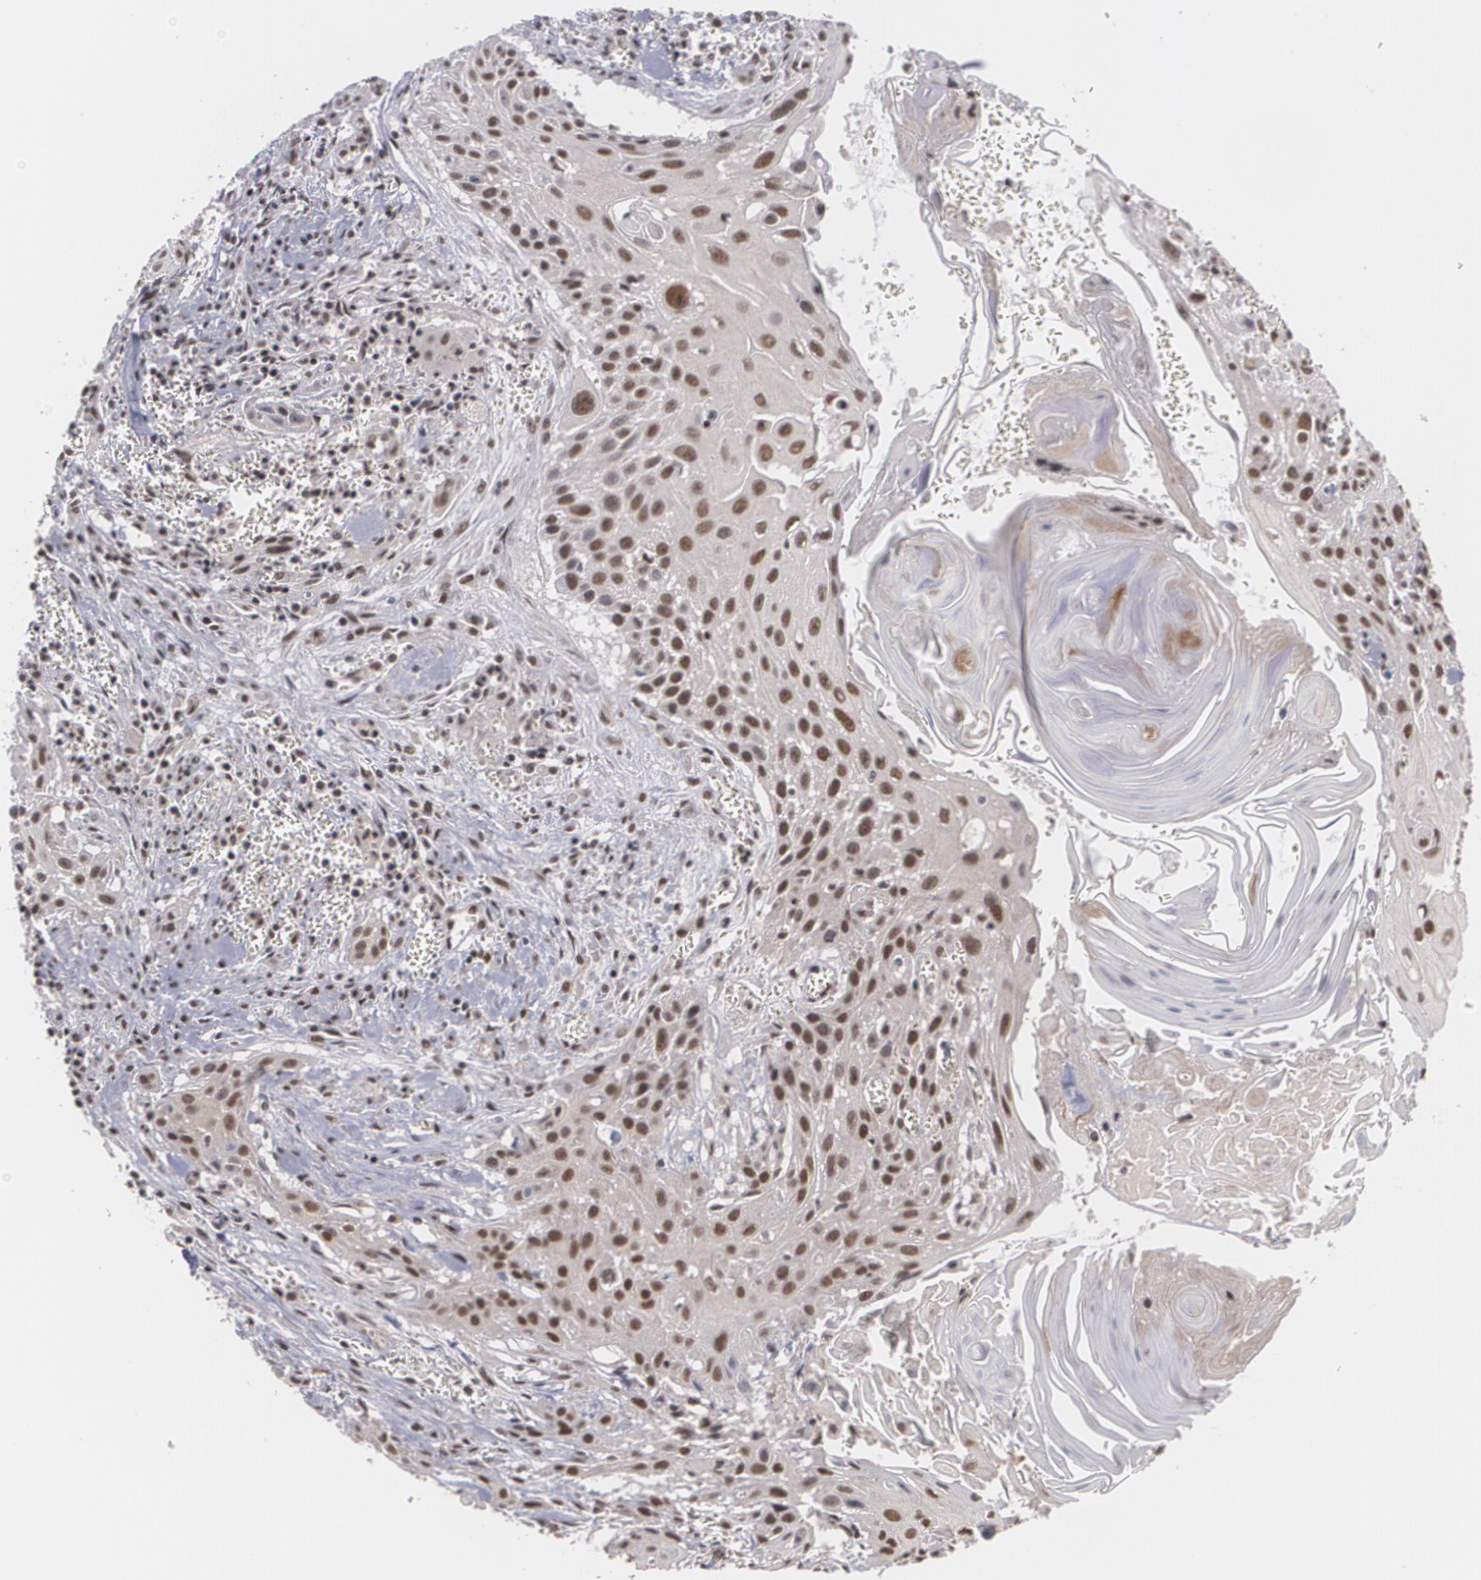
{"staining": {"intensity": "strong", "quantity": ">75%", "location": "nuclear"}, "tissue": "head and neck cancer", "cell_type": "Tumor cells", "image_type": "cancer", "snomed": [{"axis": "morphology", "description": "Squamous cell carcinoma, NOS"}, {"axis": "morphology", "description": "Squamous cell carcinoma, metastatic, NOS"}, {"axis": "topography", "description": "Lymph node"}, {"axis": "topography", "description": "Salivary gland"}, {"axis": "topography", "description": "Head-Neck"}], "caption": "High-magnification brightfield microscopy of head and neck cancer (squamous cell carcinoma) stained with DAB (brown) and counterstained with hematoxylin (blue). tumor cells exhibit strong nuclear expression is appreciated in approximately>75% of cells. The protein is stained brown, and the nuclei are stained in blue (DAB IHC with brightfield microscopy, high magnification).", "gene": "RXRB", "patient": {"sex": "female", "age": 74}}